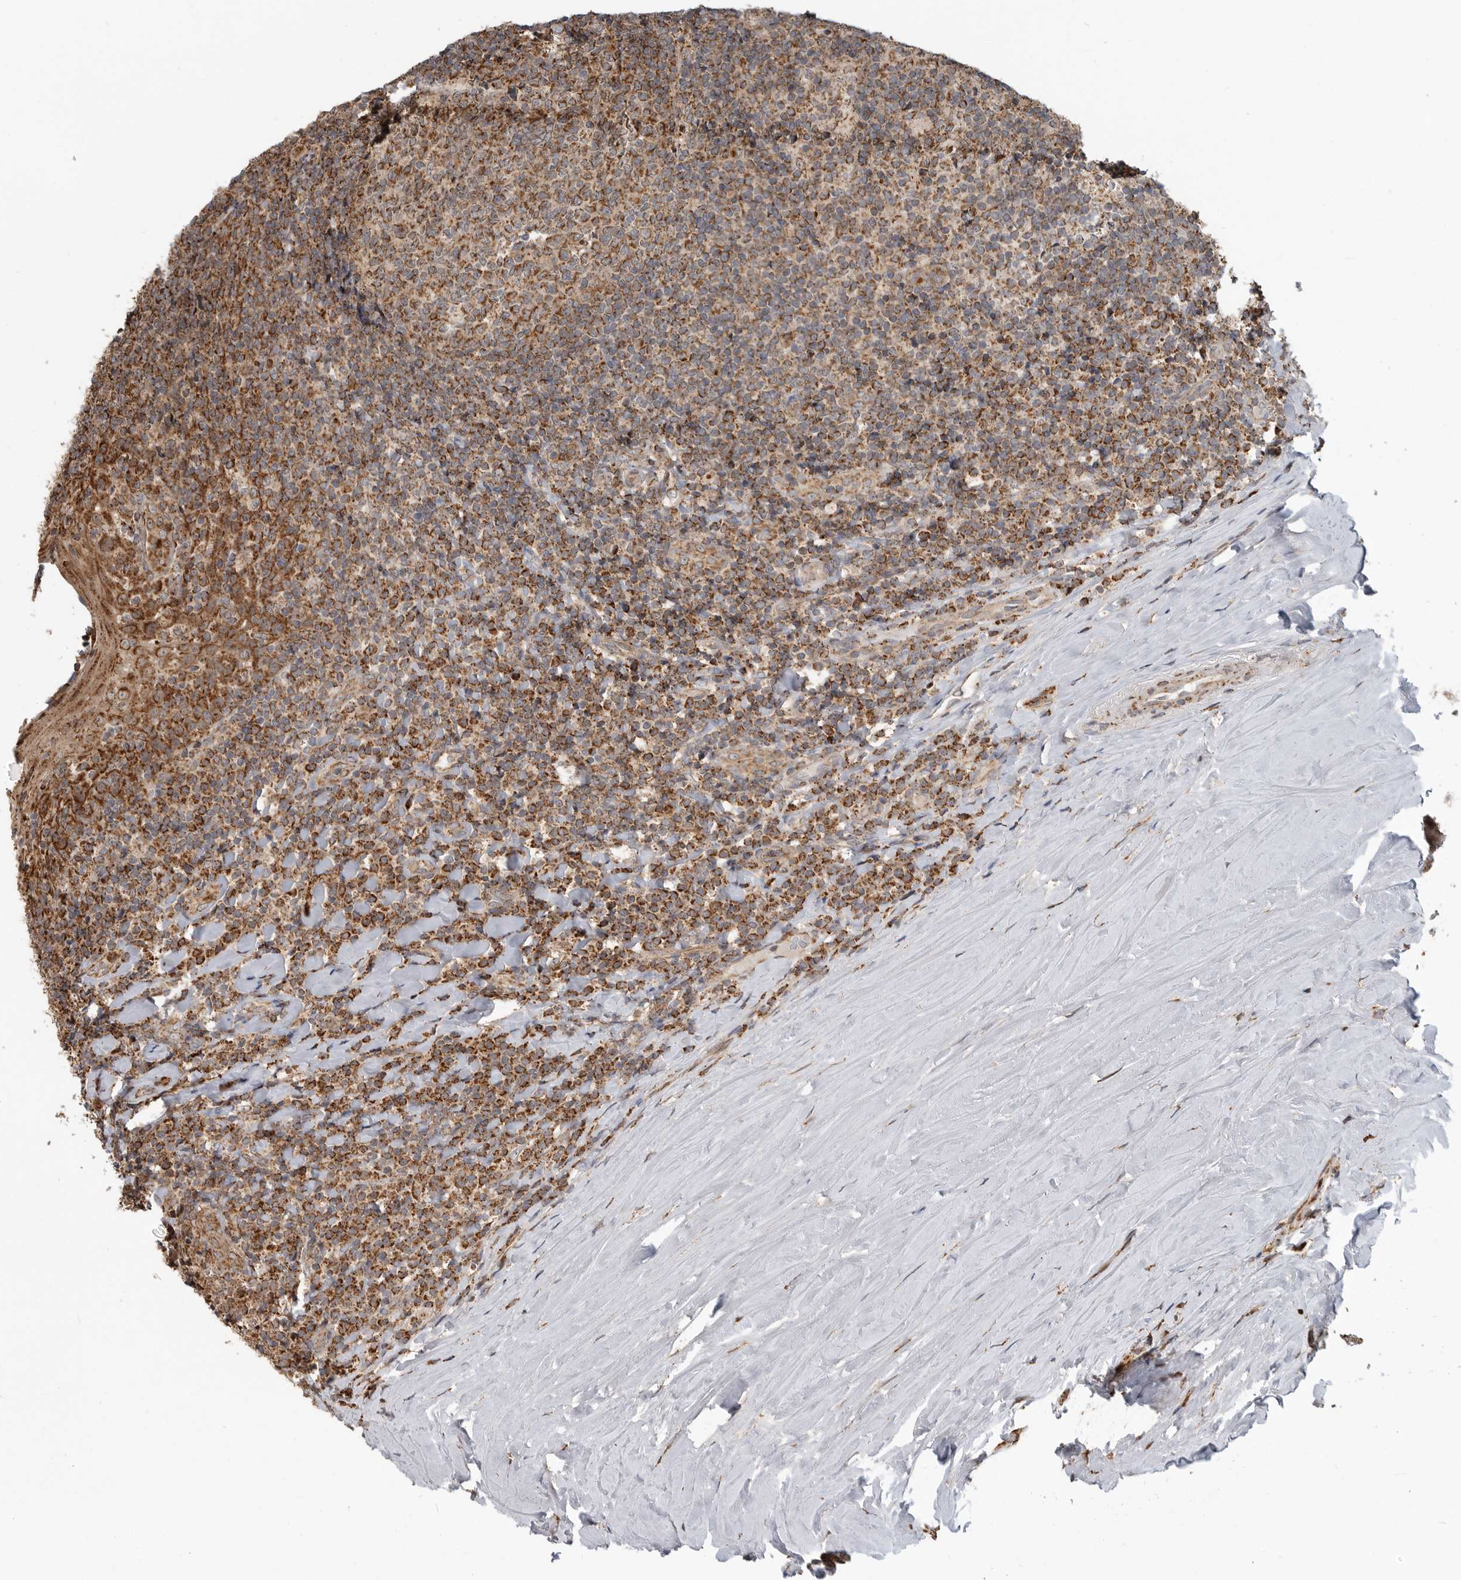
{"staining": {"intensity": "moderate", "quantity": ">75%", "location": "cytoplasmic/membranous"}, "tissue": "tonsil", "cell_type": "Germinal center cells", "image_type": "normal", "snomed": [{"axis": "morphology", "description": "Normal tissue, NOS"}, {"axis": "topography", "description": "Tonsil"}], "caption": "DAB immunohistochemical staining of unremarkable tonsil demonstrates moderate cytoplasmic/membranous protein staining in approximately >75% of germinal center cells.", "gene": "GCNT2", "patient": {"sex": "male", "age": 37}}